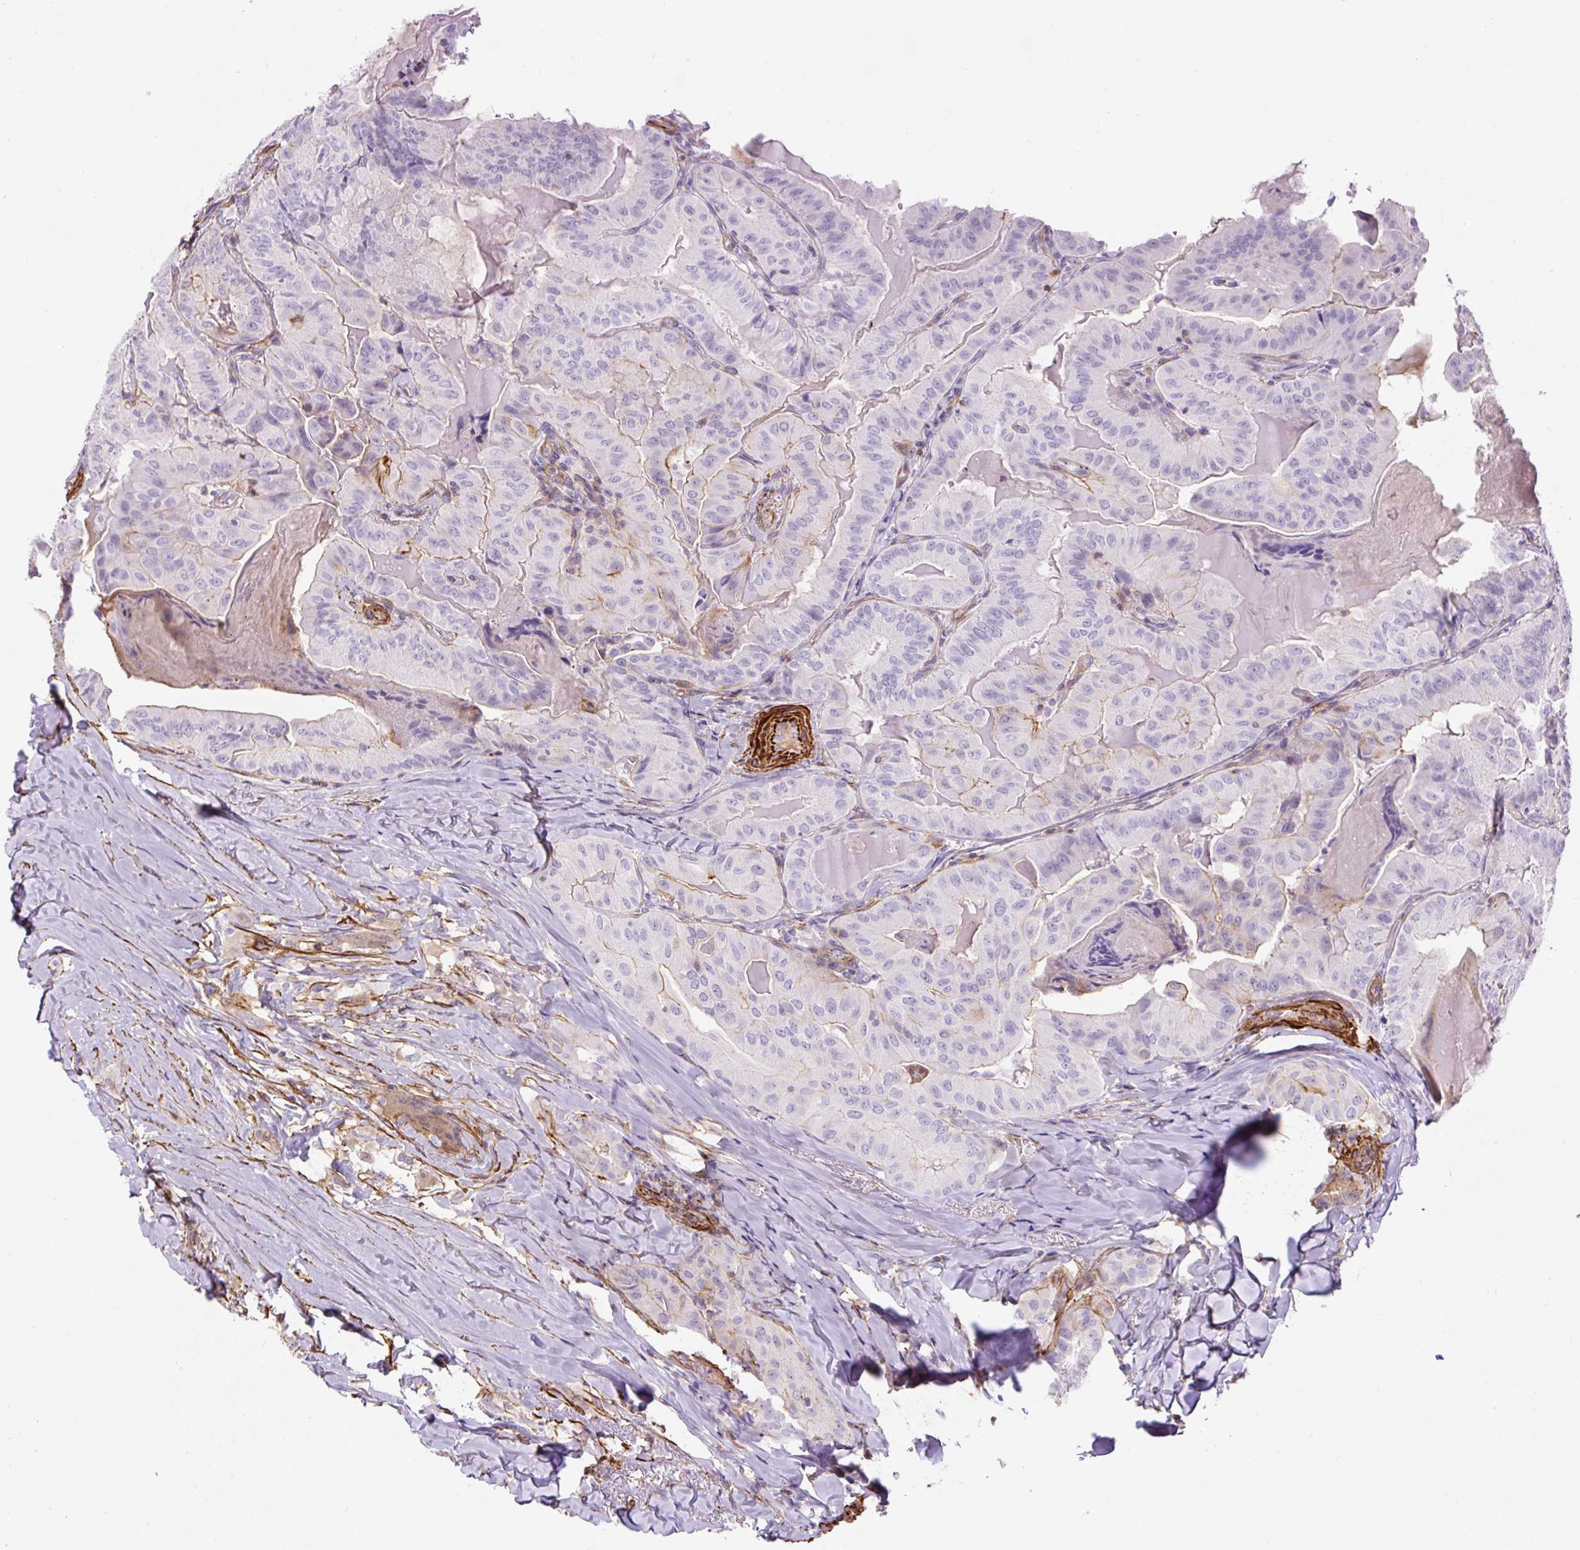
{"staining": {"intensity": "moderate", "quantity": "<25%", "location": "cytoplasmic/membranous"}, "tissue": "thyroid cancer", "cell_type": "Tumor cells", "image_type": "cancer", "snomed": [{"axis": "morphology", "description": "Papillary adenocarcinoma, NOS"}, {"axis": "topography", "description": "Thyroid gland"}], "caption": "Thyroid cancer (papillary adenocarcinoma) stained with a protein marker demonstrates moderate staining in tumor cells.", "gene": "B3GALT5", "patient": {"sex": "female", "age": 68}}